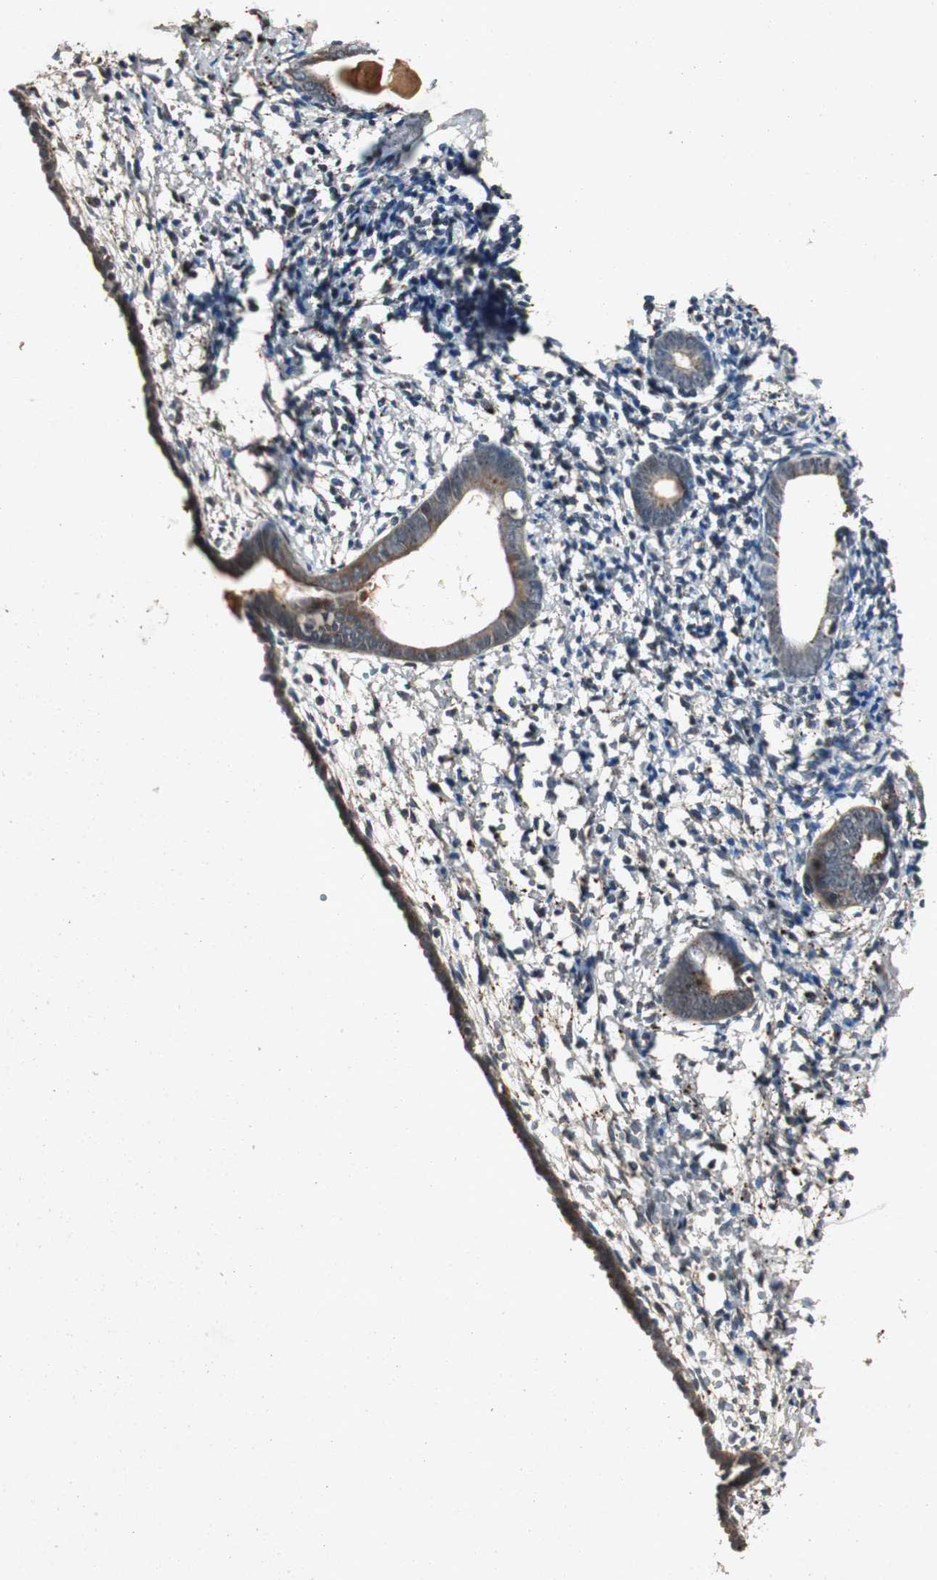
{"staining": {"intensity": "weak", "quantity": "<25%", "location": "nuclear"}, "tissue": "endometrium", "cell_type": "Cells in endometrial stroma", "image_type": "normal", "snomed": [{"axis": "morphology", "description": "Normal tissue, NOS"}, {"axis": "topography", "description": "Endometrium"}], "caption": "DAB immunohistochemical staining of normal endometrium exhibits no significant expression in cells in endometrial stroma.", "gene": "SLIT2", "patient": {"sex": "female", "age": 71}}